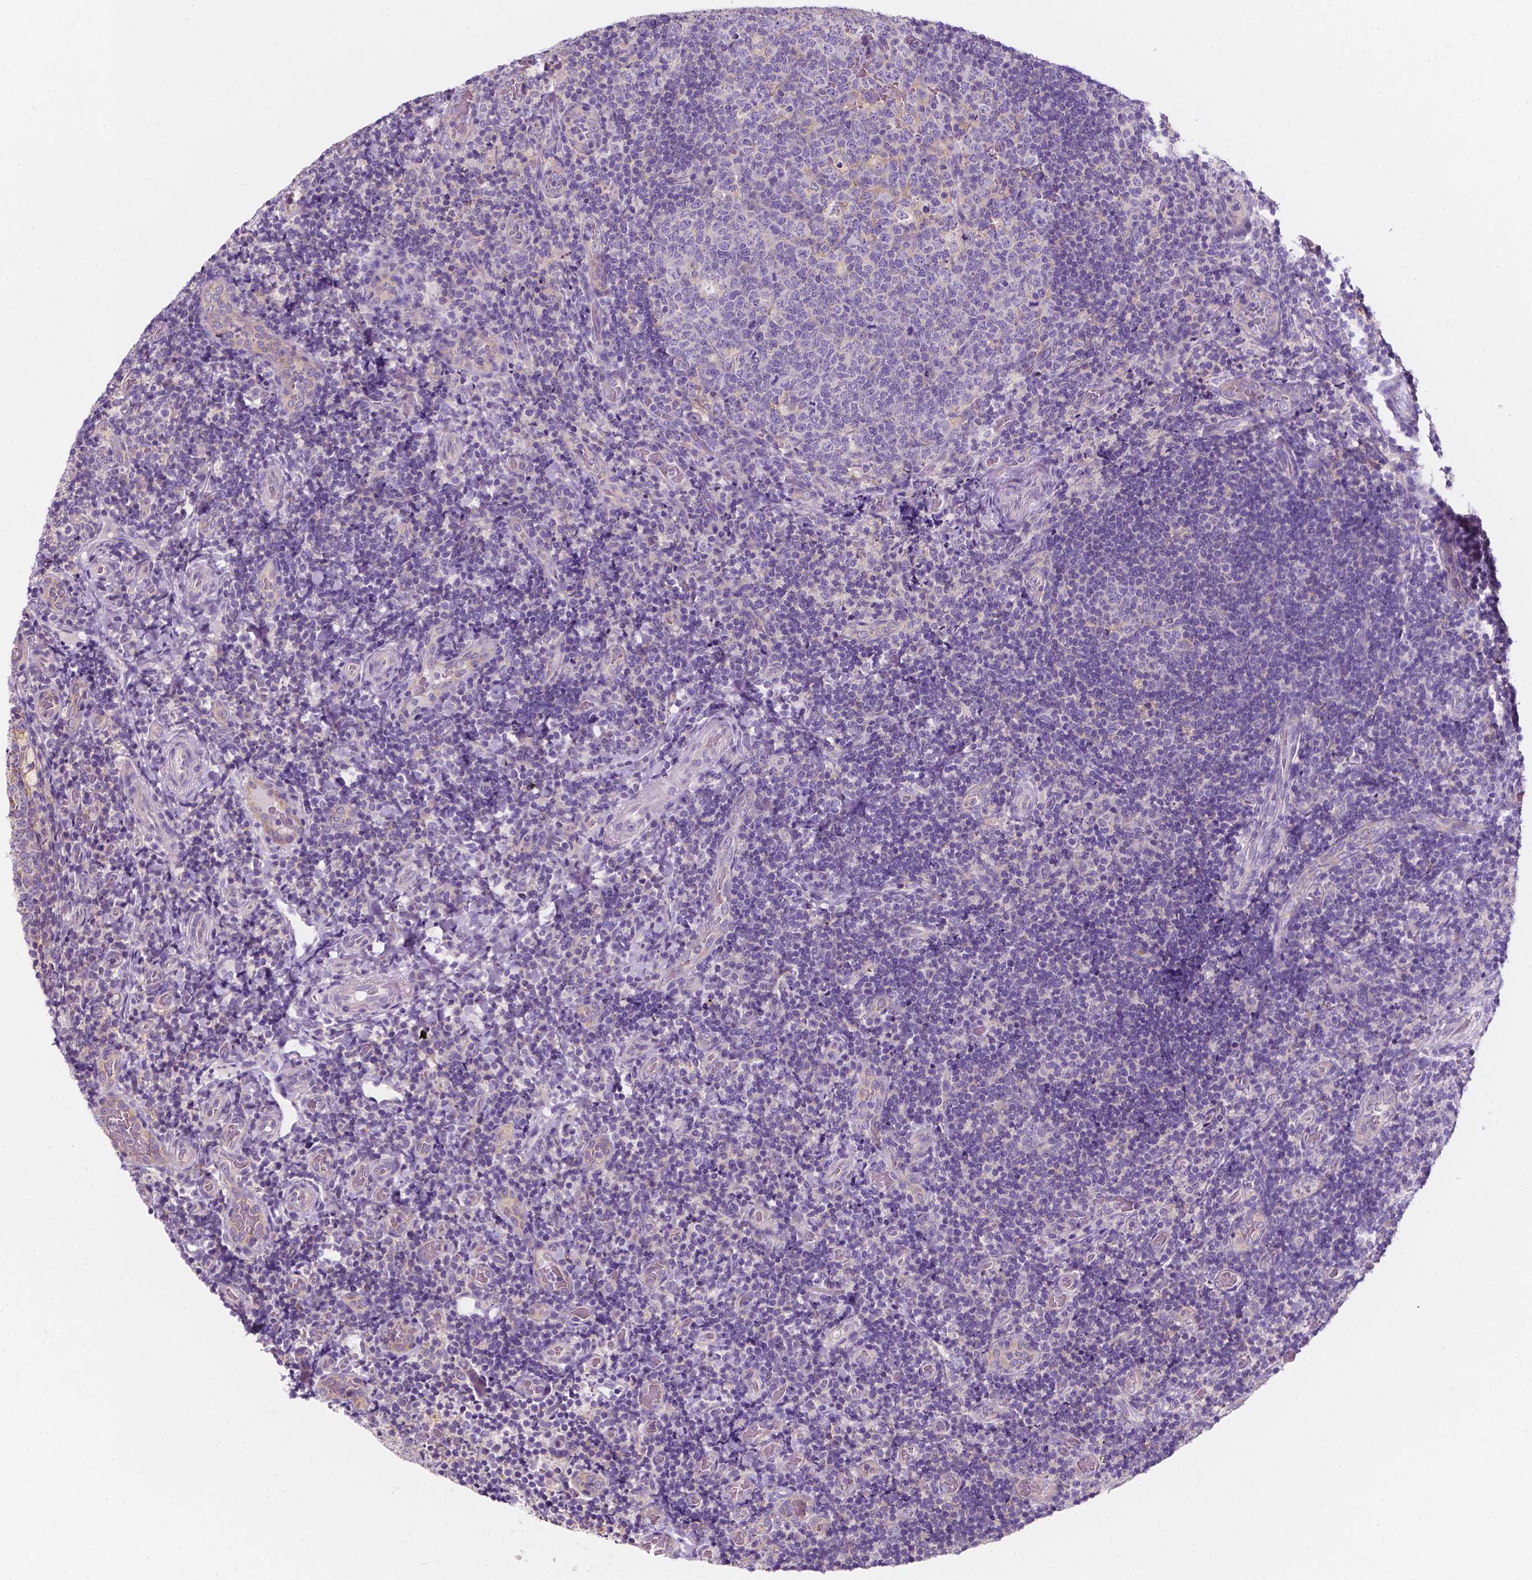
{"staining": {"intensity": "weak", "quantity": "25%-75%", "location": "cytoplasmic/membranous"}, "tissue": "tonsil", "cell_type": "Germinal center cells", "image_type": "normal", "snomed": [{"axis": "morphology", "description": "Normal tissue, NOS"}, {"axis": "topography", "description": "Tonsil"}], "caption": "Protein staining reveals weak cytoplasmic/membranous expression in about 25%-75% of germinal center cells in unremarkable tonsil. The protein is shown in brown color, while the nuclei are stained blue.", "gene": "SIRT2", "patient": {"sex": "male", "age": 17}}